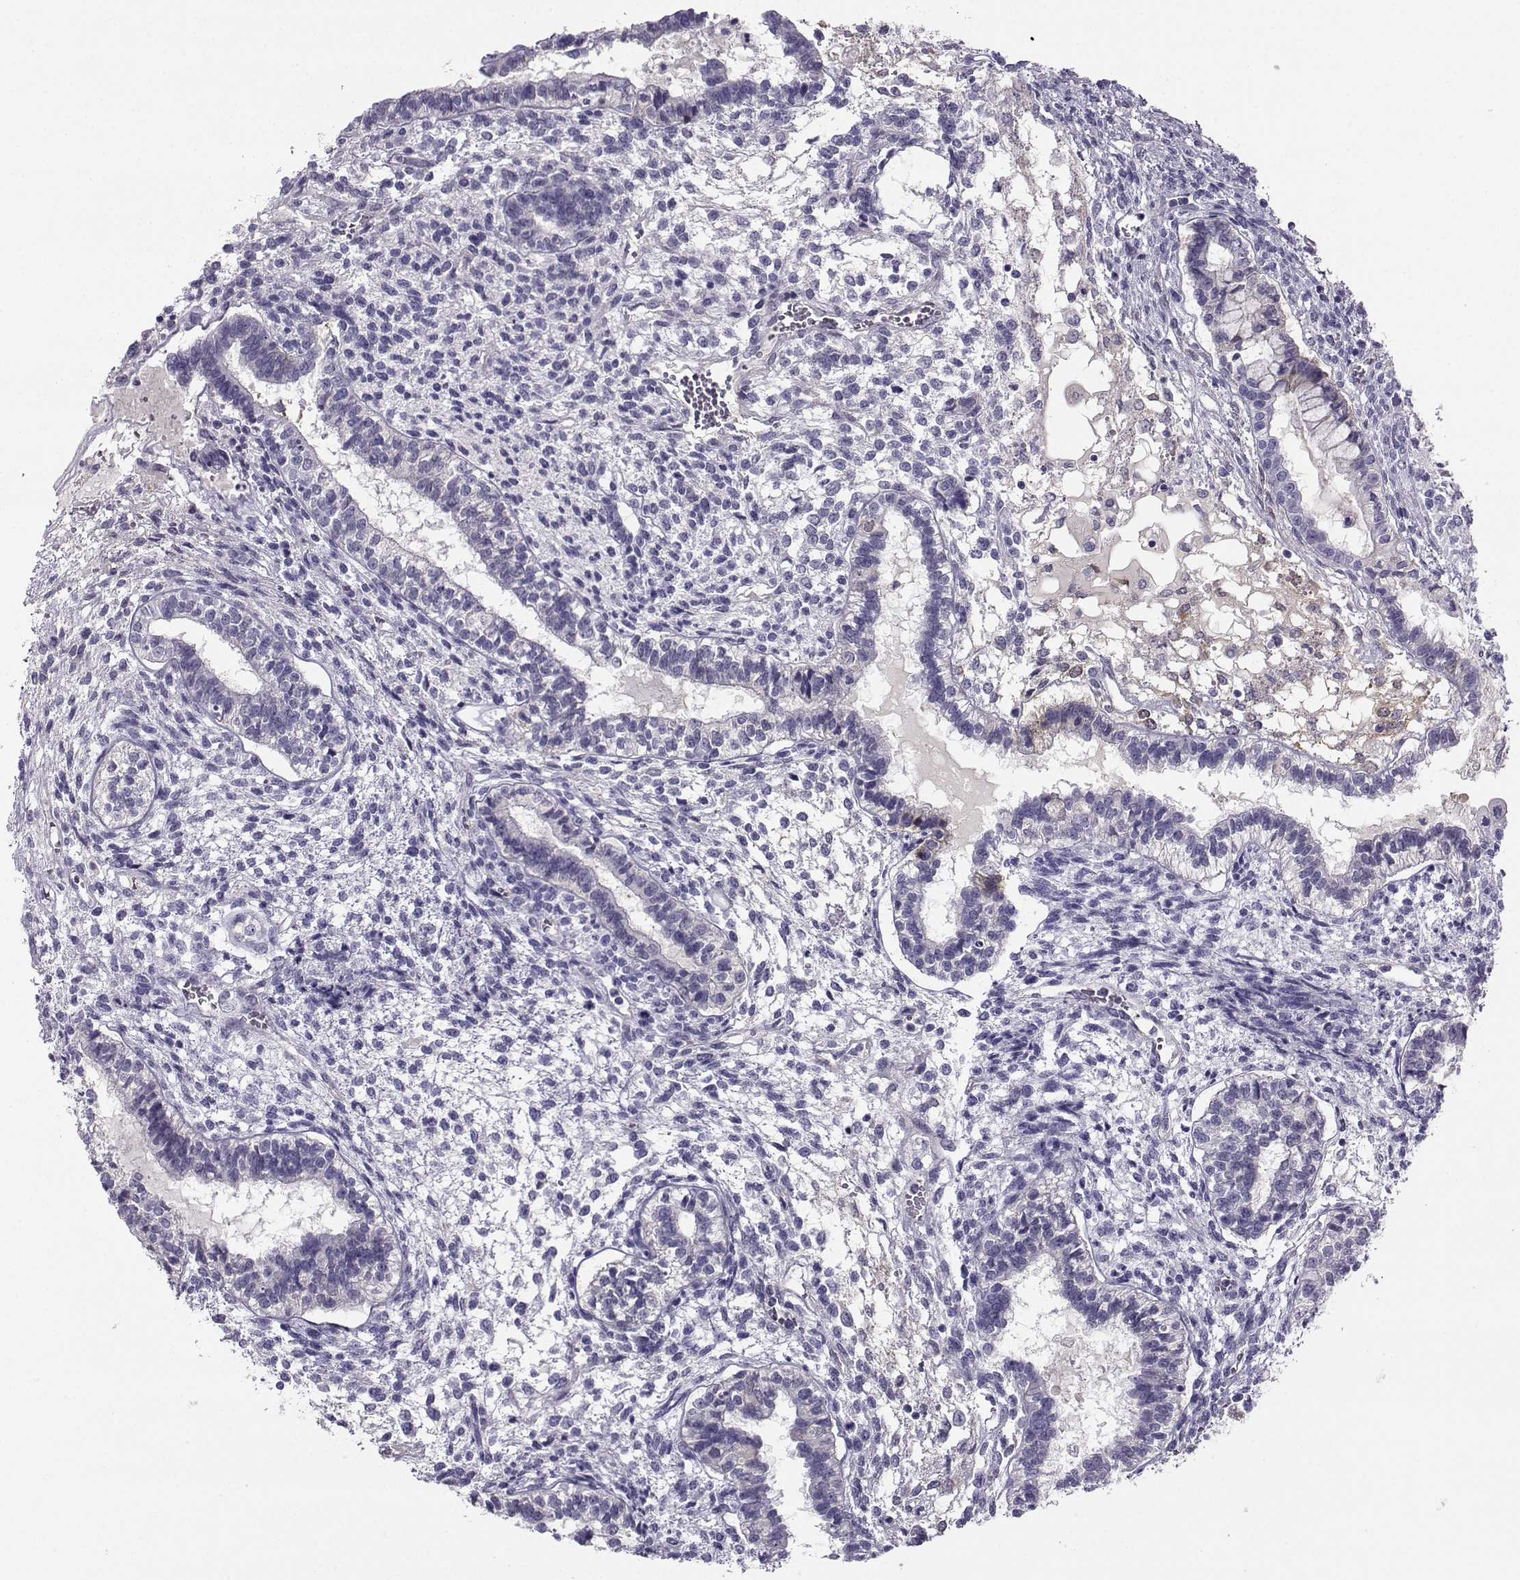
{"staining": {"intensity": "negative", "quantity": "none", "location": "none"}, "tissue": "testis cancer", "cell_type": "Tumor cells", "image_type": "cancer", "snomed": [{"axis": "morphology", "description": "Carcinoma, Embryonal, NOS"}, {"axis": "topography", "description": "Testis"}], "caption": "DAB immunohistochemical staining of human testis embryonal carcinoma reveals no significant staining in tumor cells.", "gene": "NQO1", "patient": {"sex": "male", "age": 37}}